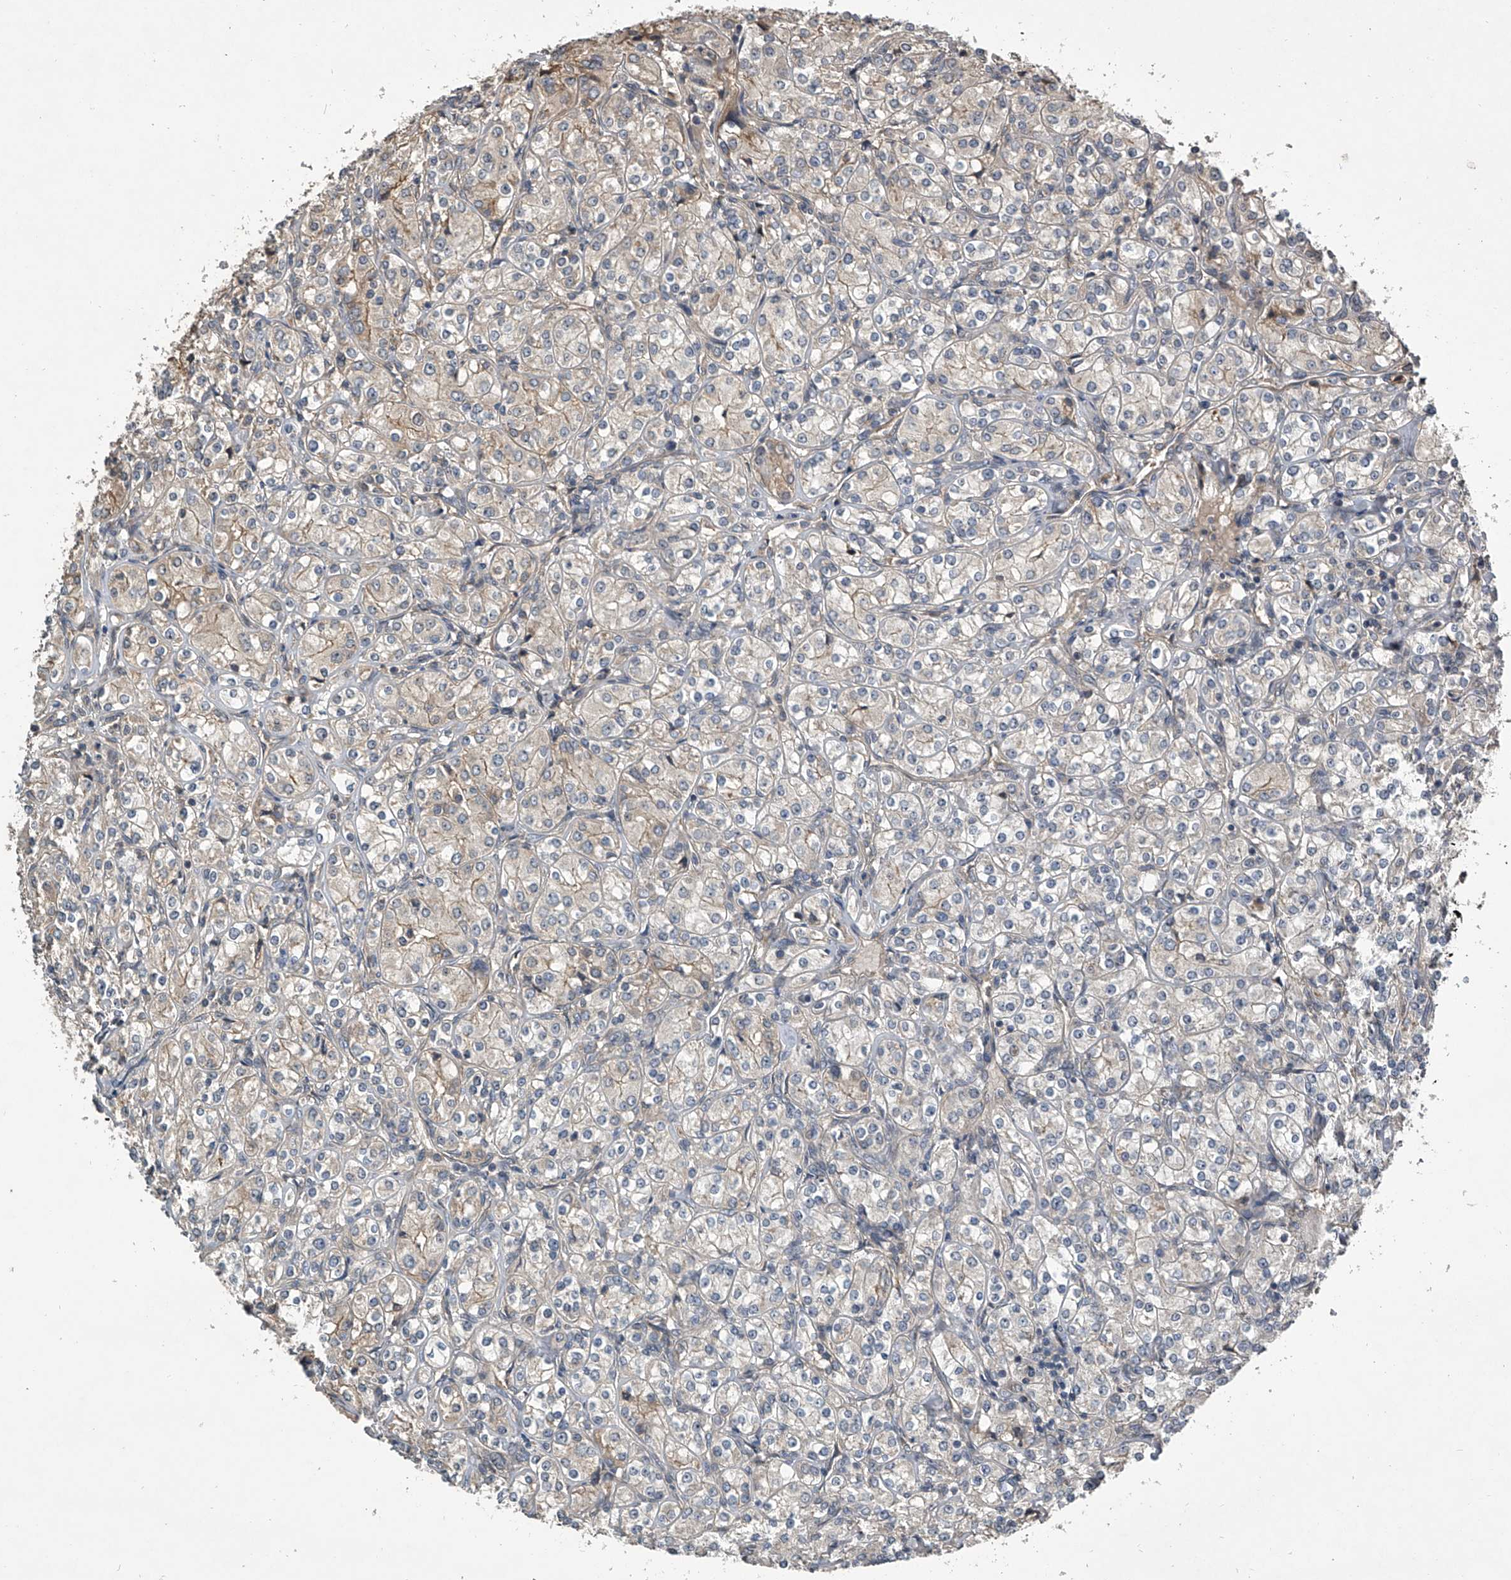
{"staining": {"intensity": "negative", "quantity": "none", "location": "none"}, "tissue": "renal cancer", "cell_type": "Tumor cells", "image_type": "cancer", "snomed": [{"axis": "morphology", "description": "Adenocarcinoma, NOS"}, {"axis": "topography", "description": "Kidney"}], "caption": "High power microscopy image of an immunohistochemistry micrograph of renal cancer (adenocarcinoma), revealing no significant expression in tumor cells.", "gene": "NFS1", "patient": {"sex": "male", "age": 77}}